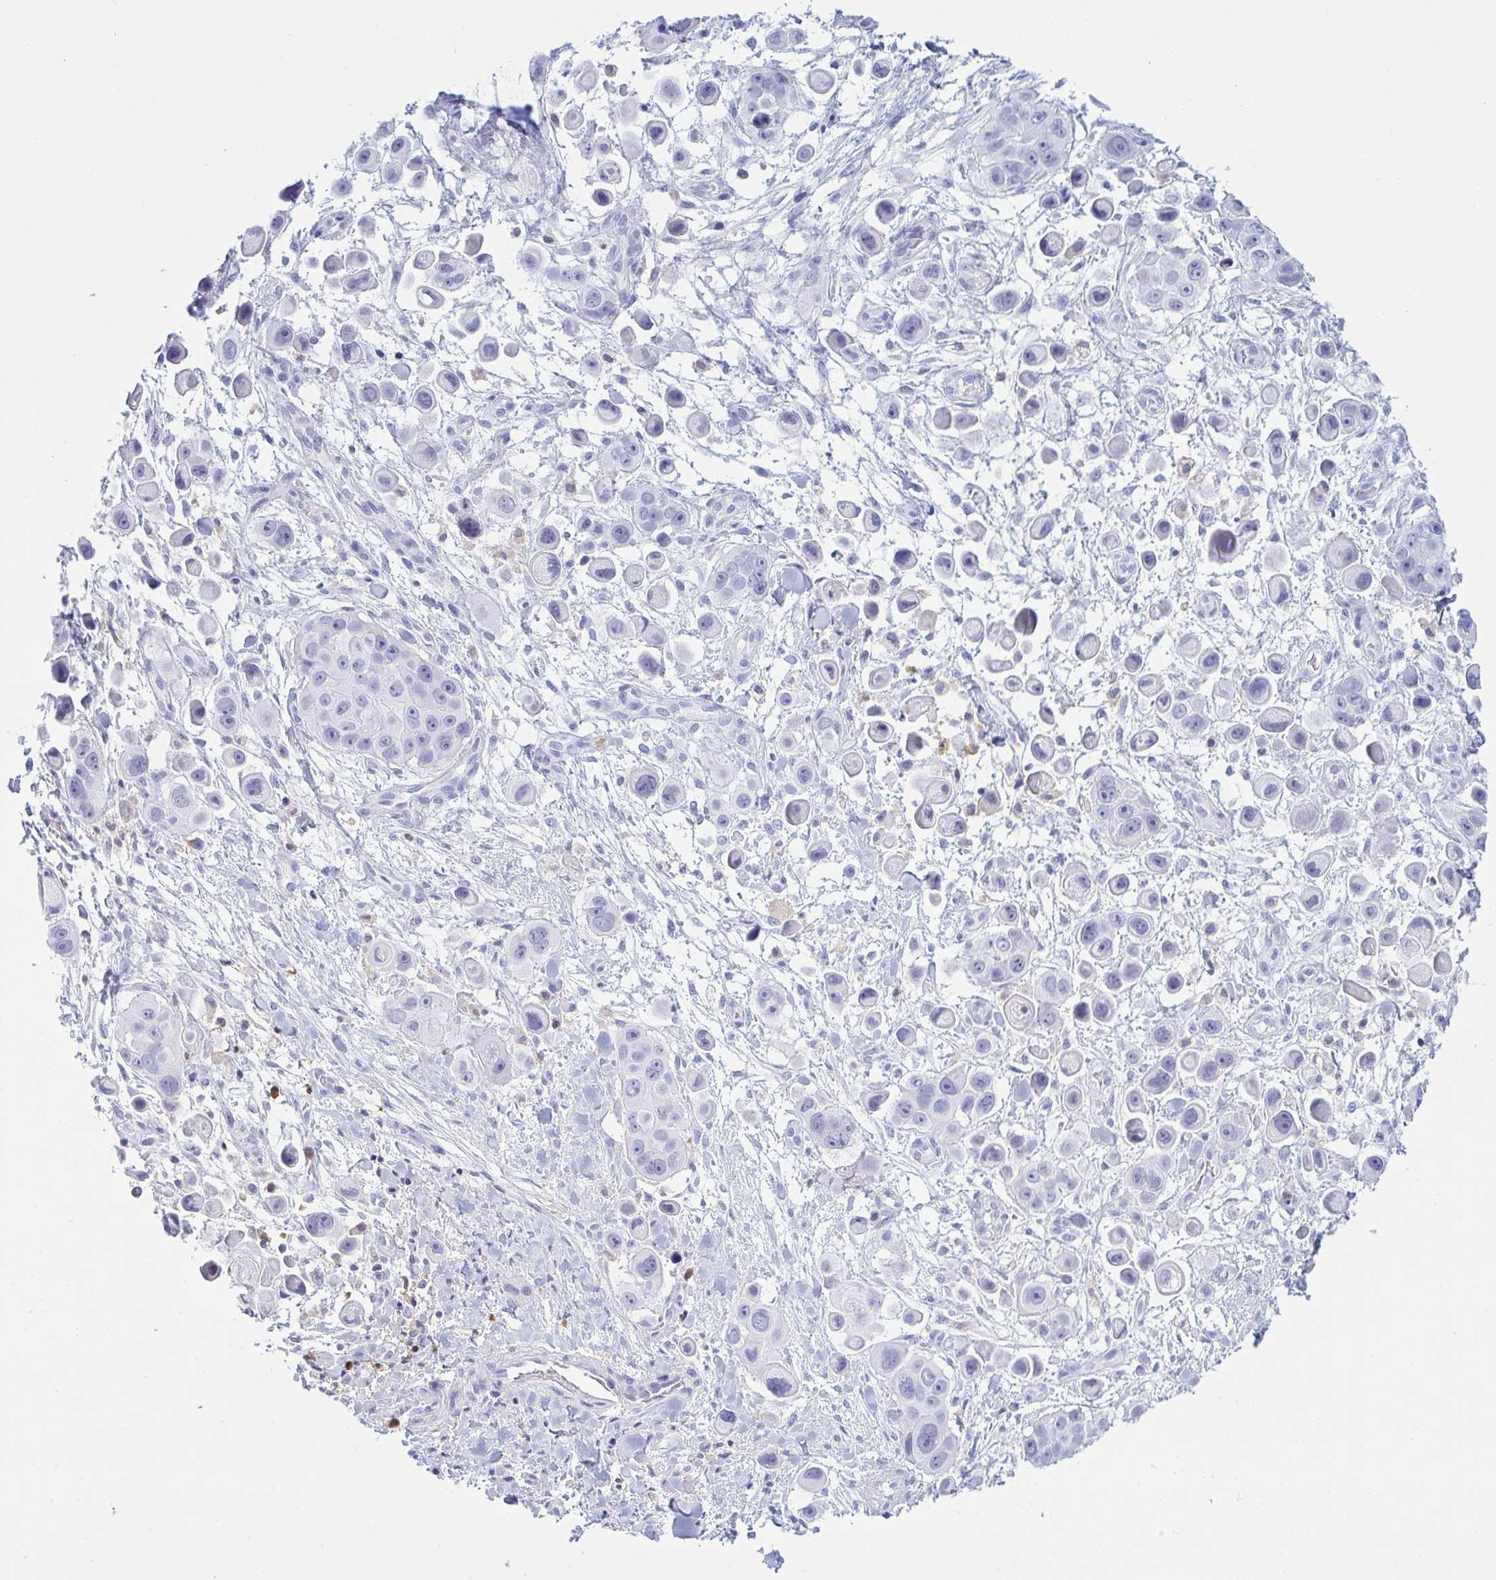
{"staining": {"intensity": "negative", "quantity": "none", "location": "none"}, "tissue": "skin cancer", "cell_type": "Tumor cells", "image_type": "cancer", "snomed": [{"axis": "morphology", "description": "Squamous cell carcinoma, NOS"}, {"axis": "topography", "description": "Skin"}], "caption": "This micrograph is of skin cancer (squamous cell carcinoma) stained with immunohistochemistry to label a protein in brown with the nuclei are counter-stained blue. There is no expression in tumor cells.", "gene": "MYO1F", "patient": {"sex": "male", "age": 67}}